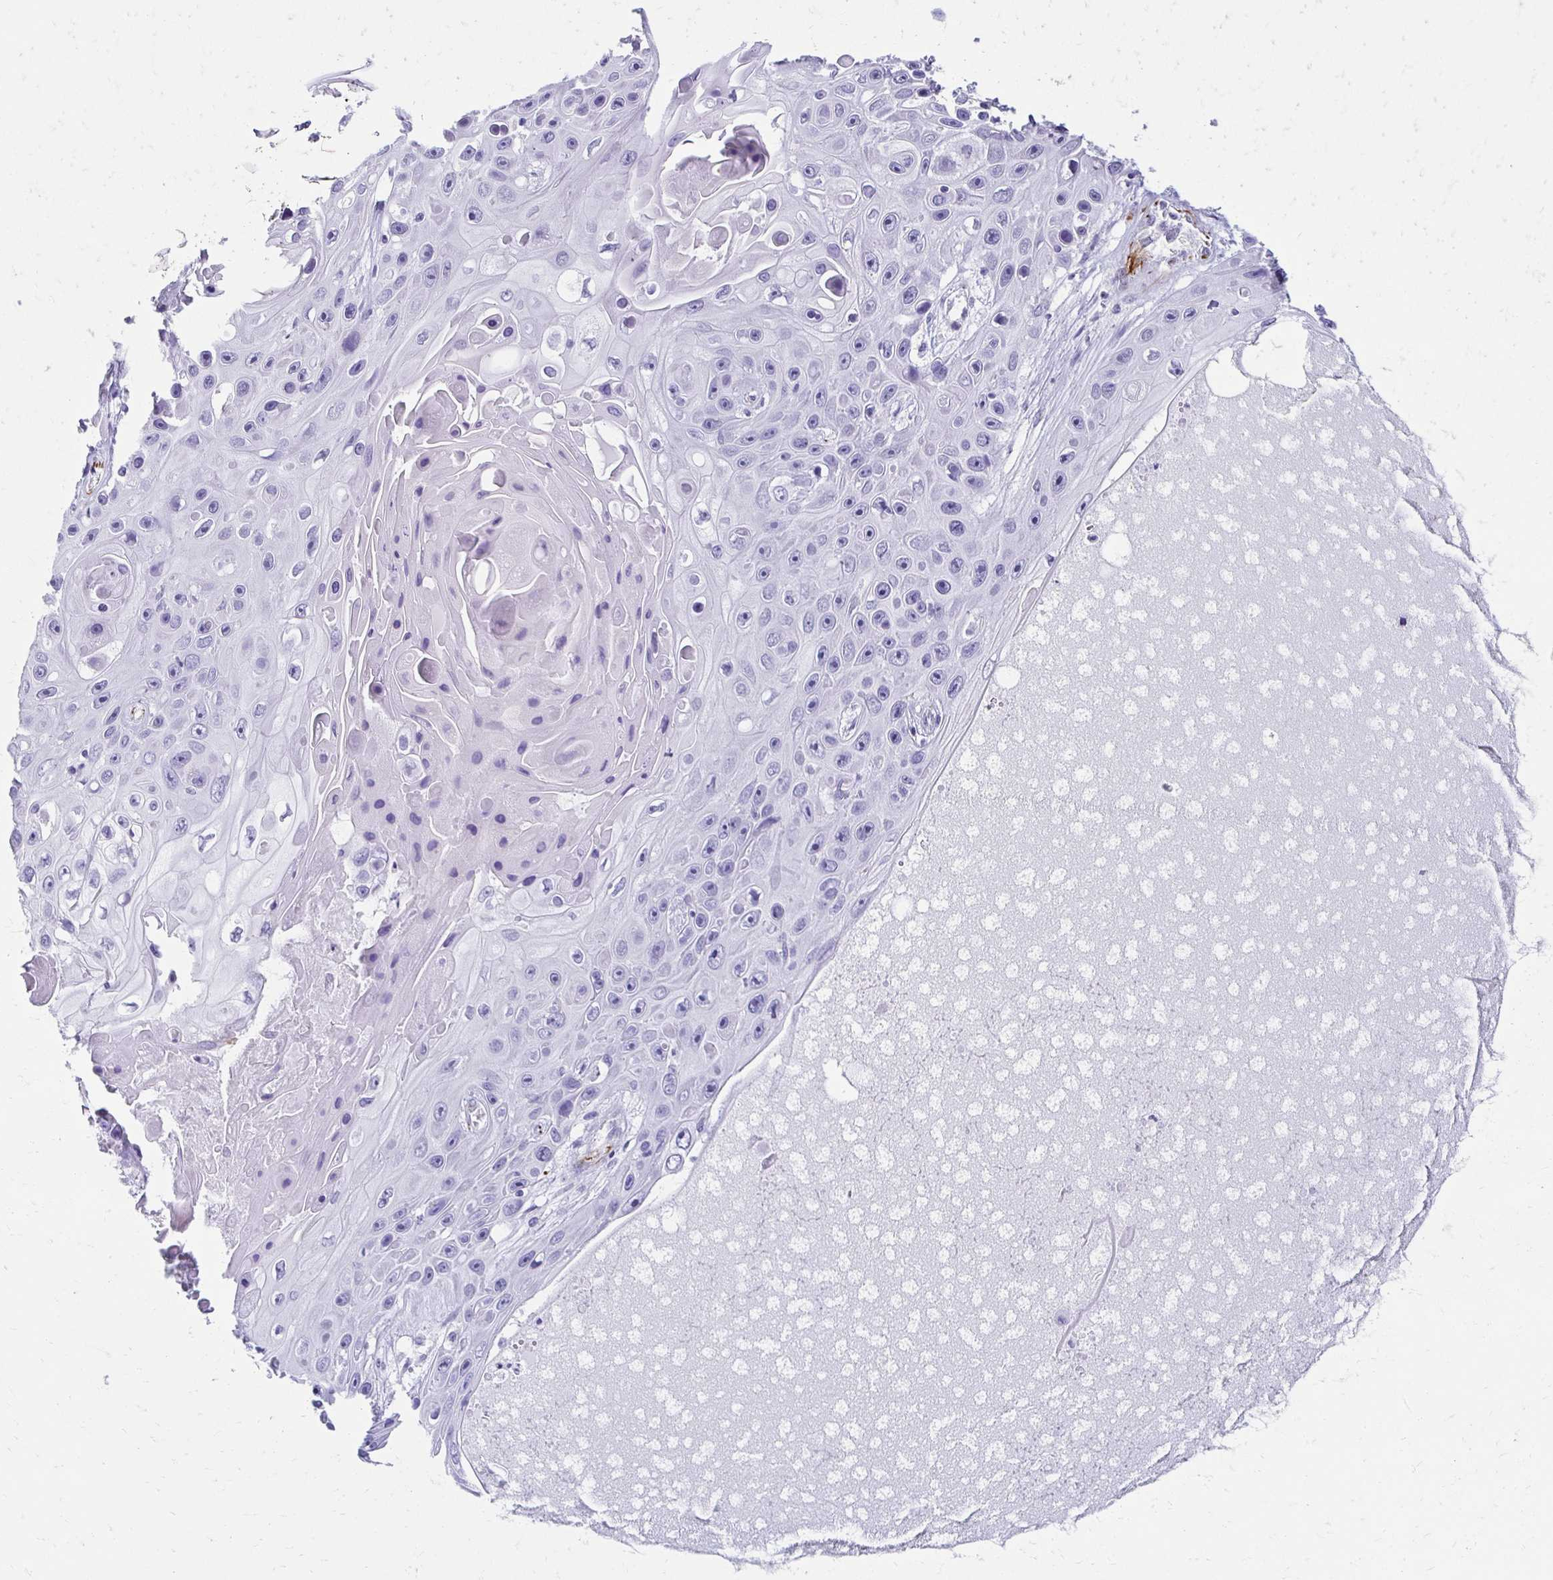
{"staining": {"intensity": "negative", "quantity": "none", "location": "none"}, "tissue": "skin cancer", "cell_type": "Tumor cells", "image_type": "cancer", "snomed": [{"axis": "morphology", "description": "Squamous cell carcinoma, NOS"}, {"axis": "topography", "description": "Skin"}], "caption": "Tumor cells are negative for brown protein staining in skin squamous cell carcinoma.", "gene": "TMEM54", "patient": {"sex": "male", "age": 82}}